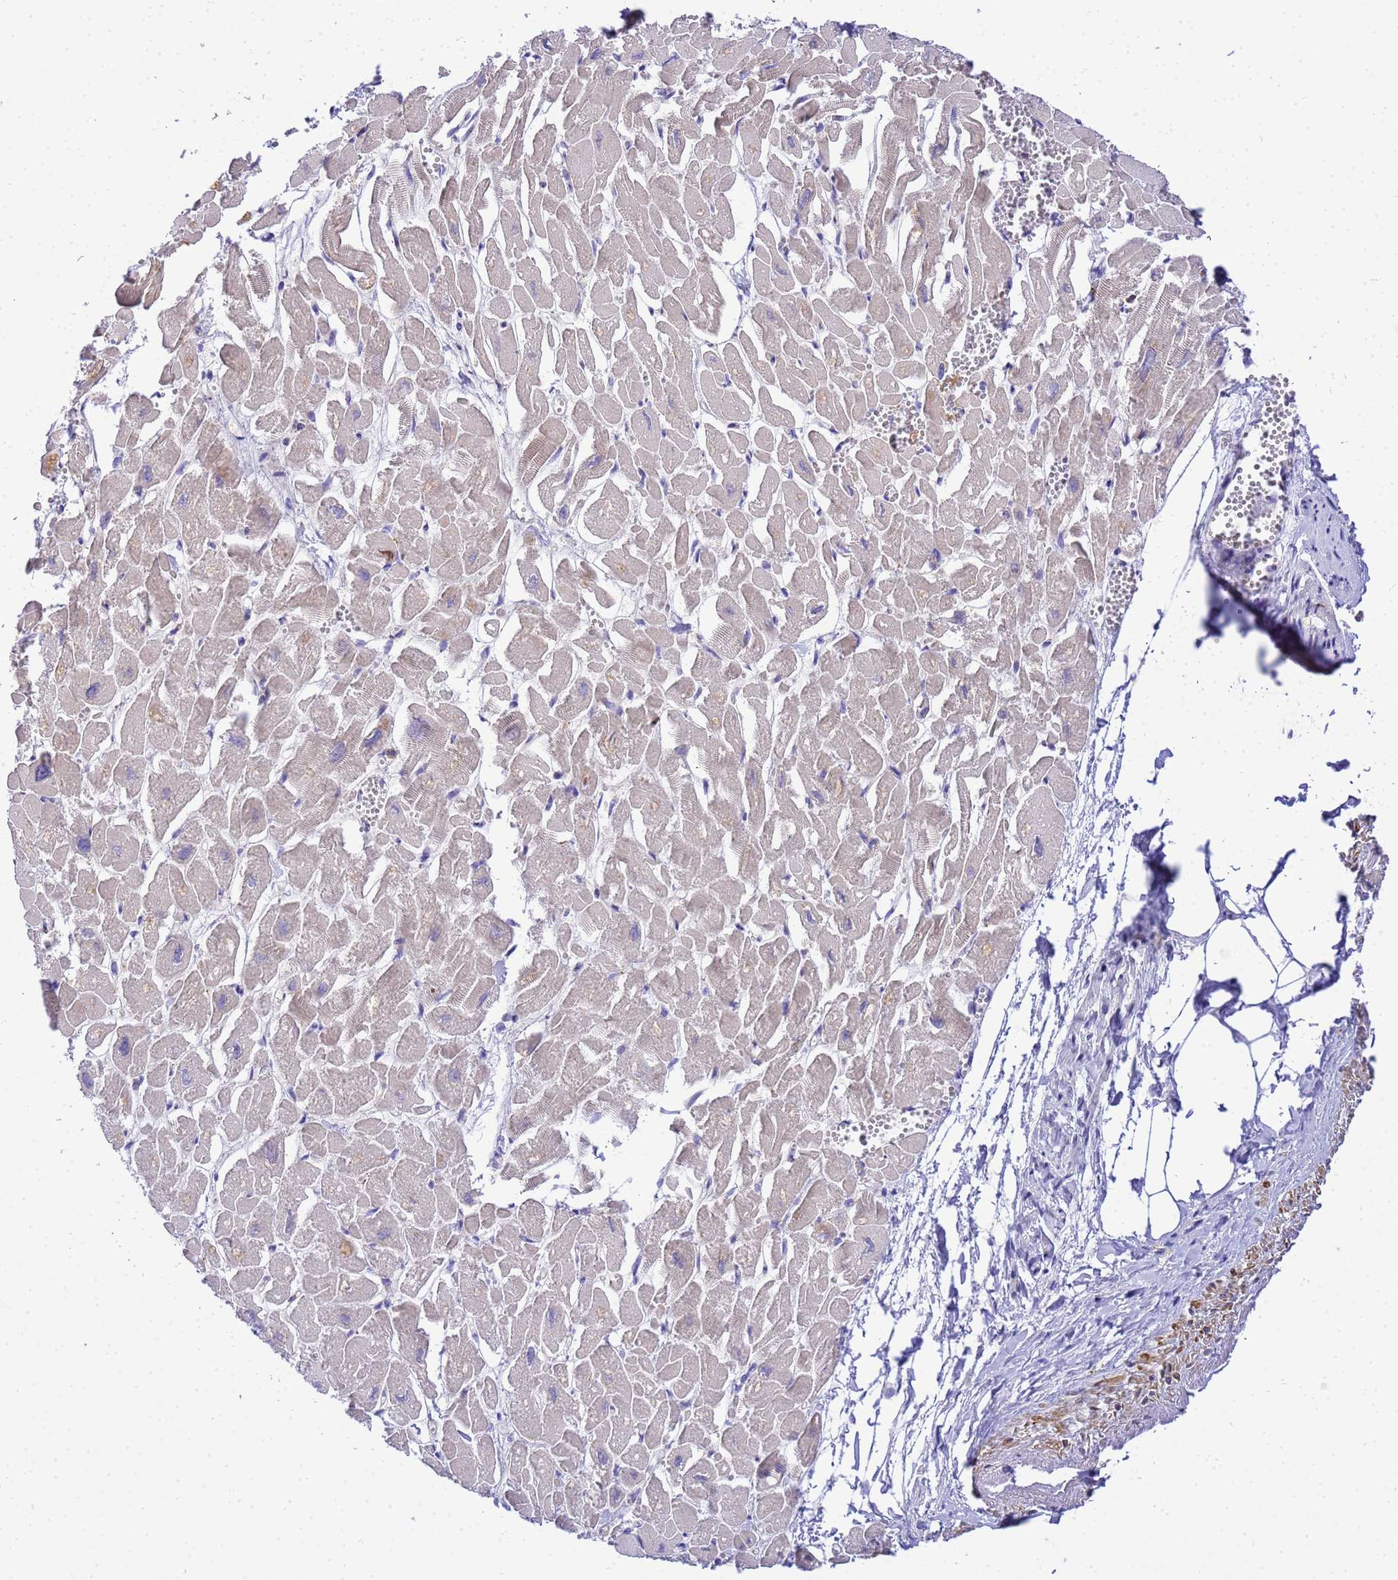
{"staining": {"intensity": "weak", "quantity": "25%-75%", "location": "cytoplasmic/membranous"}, "tissue": "heart muscle", "cell_type": "Cardiomyocytes", "image_type": "normal", "snomed": [{"axis": "morphology", "description": "Normal tissue, NOS"}, {"axis": "topography", "description": "Heart"}], "caption": "Brown immunohistochemical staining in normal heart muscle shows weak cytoplasmic/membranous positivity in approximately 25%-75% of cardiomyocytes.", "gene": "WDR64", "patient": {"sex": "male", "age": 54}}